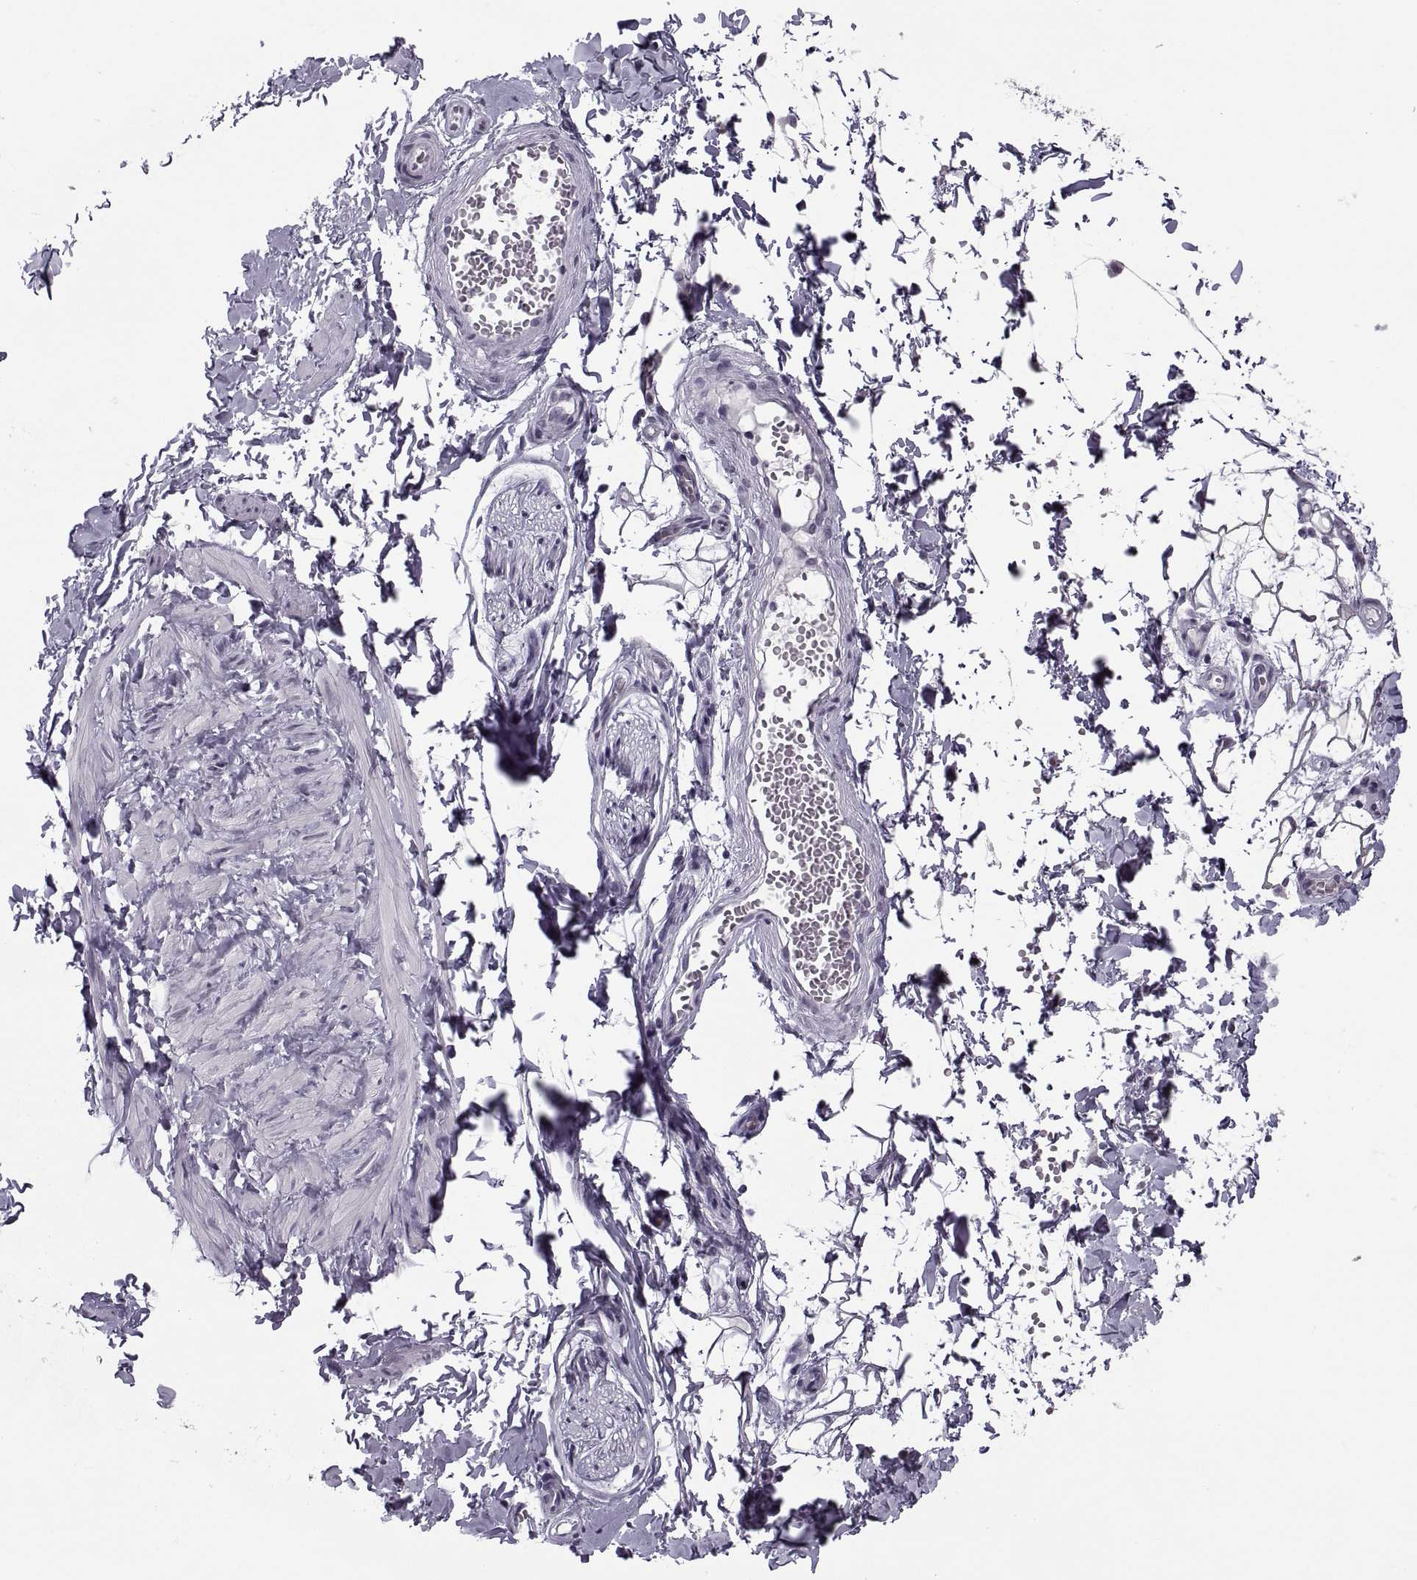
{"staining": {"intensity": "negative", "quantity": "none", "location": "none"}, "tissue": "adipose tissue", "cell_type": "Adipocytes", "image_type": "normal", "snomed": [{"axis": "morphology", "description": "Normal tissue, NOS"}, {"axis": "topography", "description": "Smooth muscle"}, {"axis": "topography", "description": "Peripheral nerve tissue"}], "caption": "Immunohistochemistry (IHC) histopathology image of normal adipose tissue: human adipose tissue stained with DAB demonstrates no significant protein staining in adipocytes. The staining was performed using DAB (3,3'-diaminobenzidine) to visualize the protein expression in brown, while the nuclei were stained in blue with hematoxylin (Magnification: 20x).", "gene": "TBC1D3B", "patient": {"sex": "male", "age": 22}}